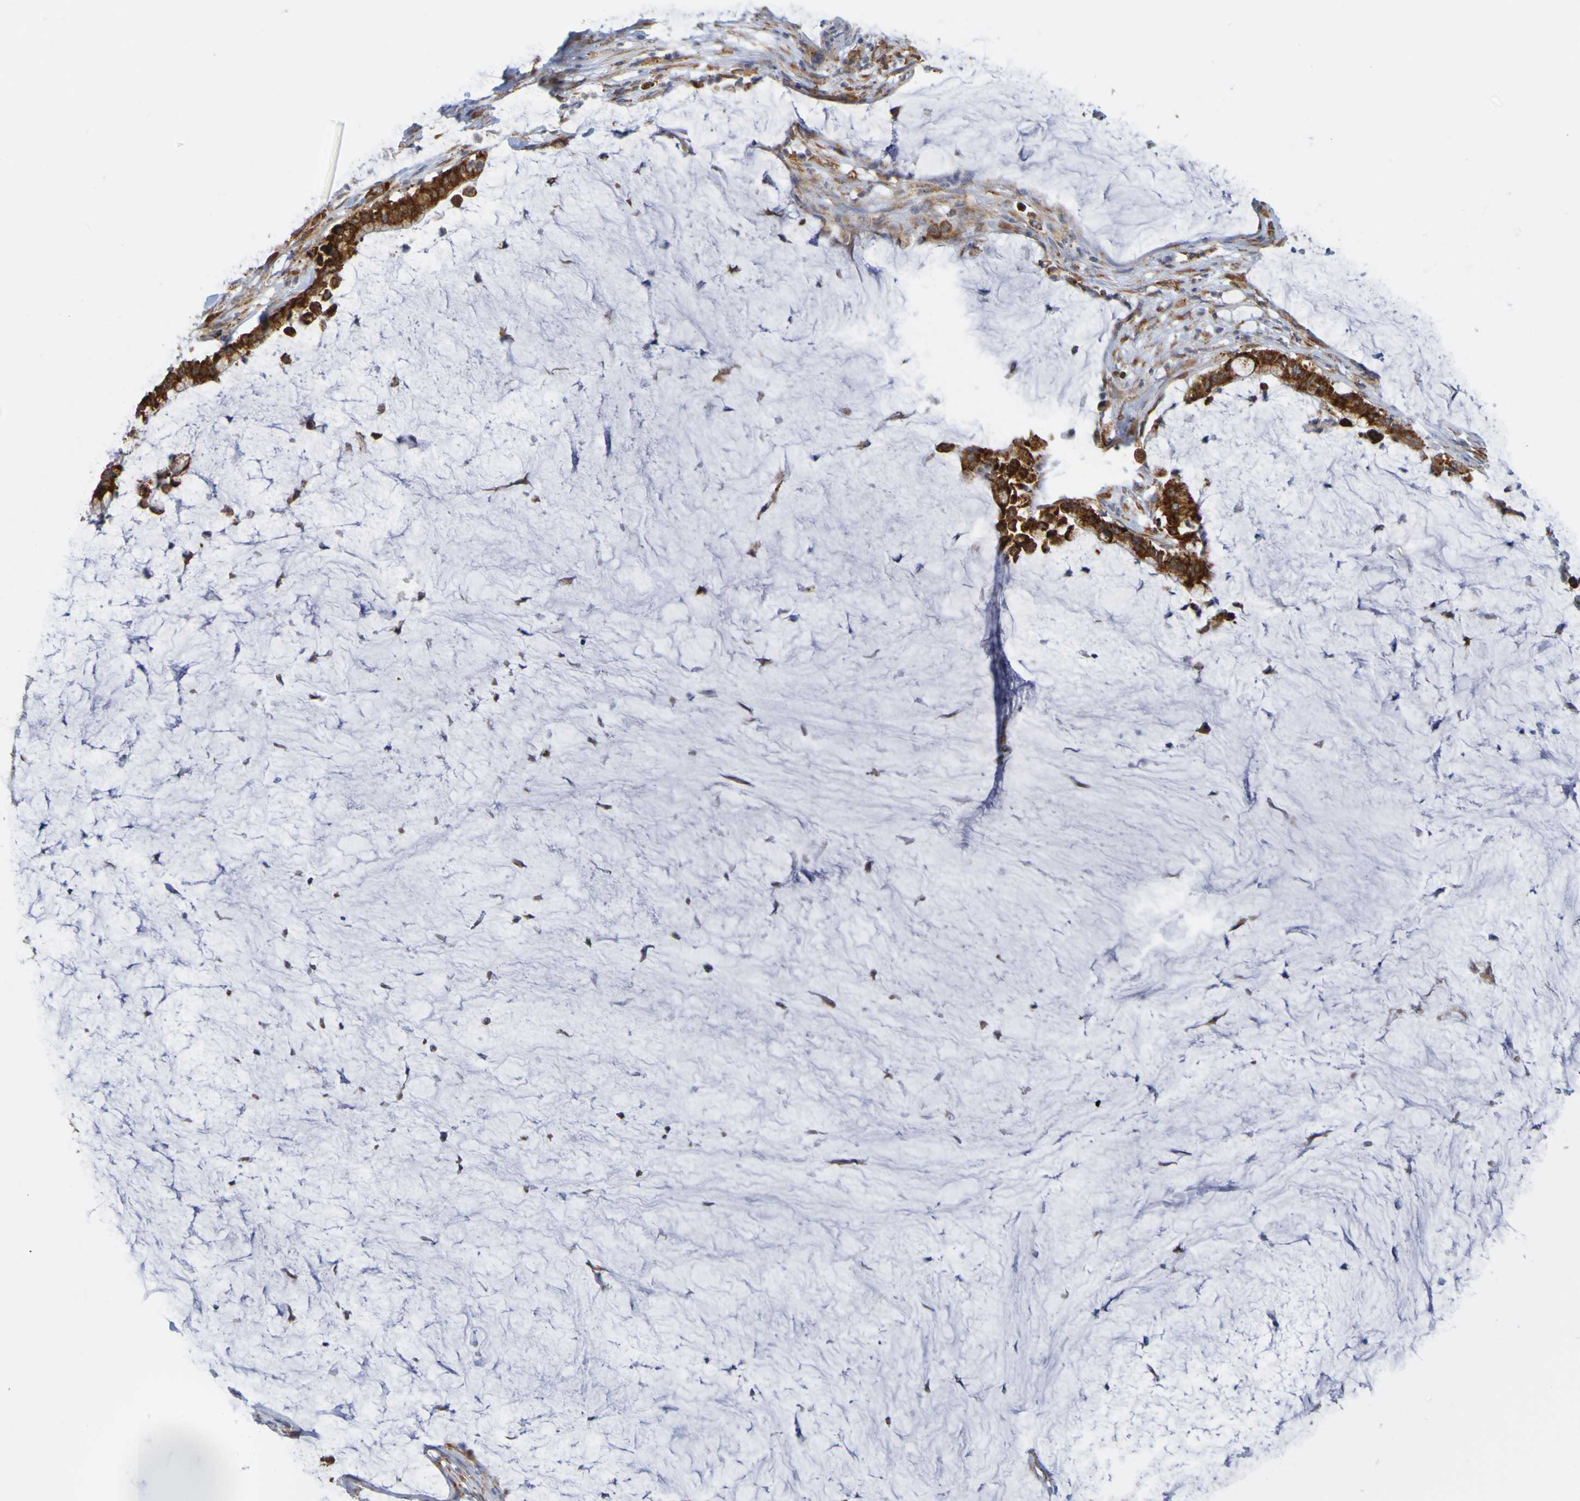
{"staining": {"intensity": "strong", "quantity": ">75%", "location": "cytoplasmic/membranous"}, "tissue": "pancreatic cancer", "cell_type": "Tumor cells", "image_type": "cancer", "snomed": [{"axis": "morphology", "description": "Adenocarcinoma, NOS"}, {"axis": "topography", "description": "Pancreas"}], "caption": "Protein expression analysis of human pancreatic cancer (adenocarcinoma) reveals strong cytoplasmic/membranous expression in about >75% of tumor cells.", "gene": "PDIA3", "patient": {"sex": "male", "age": 41}}